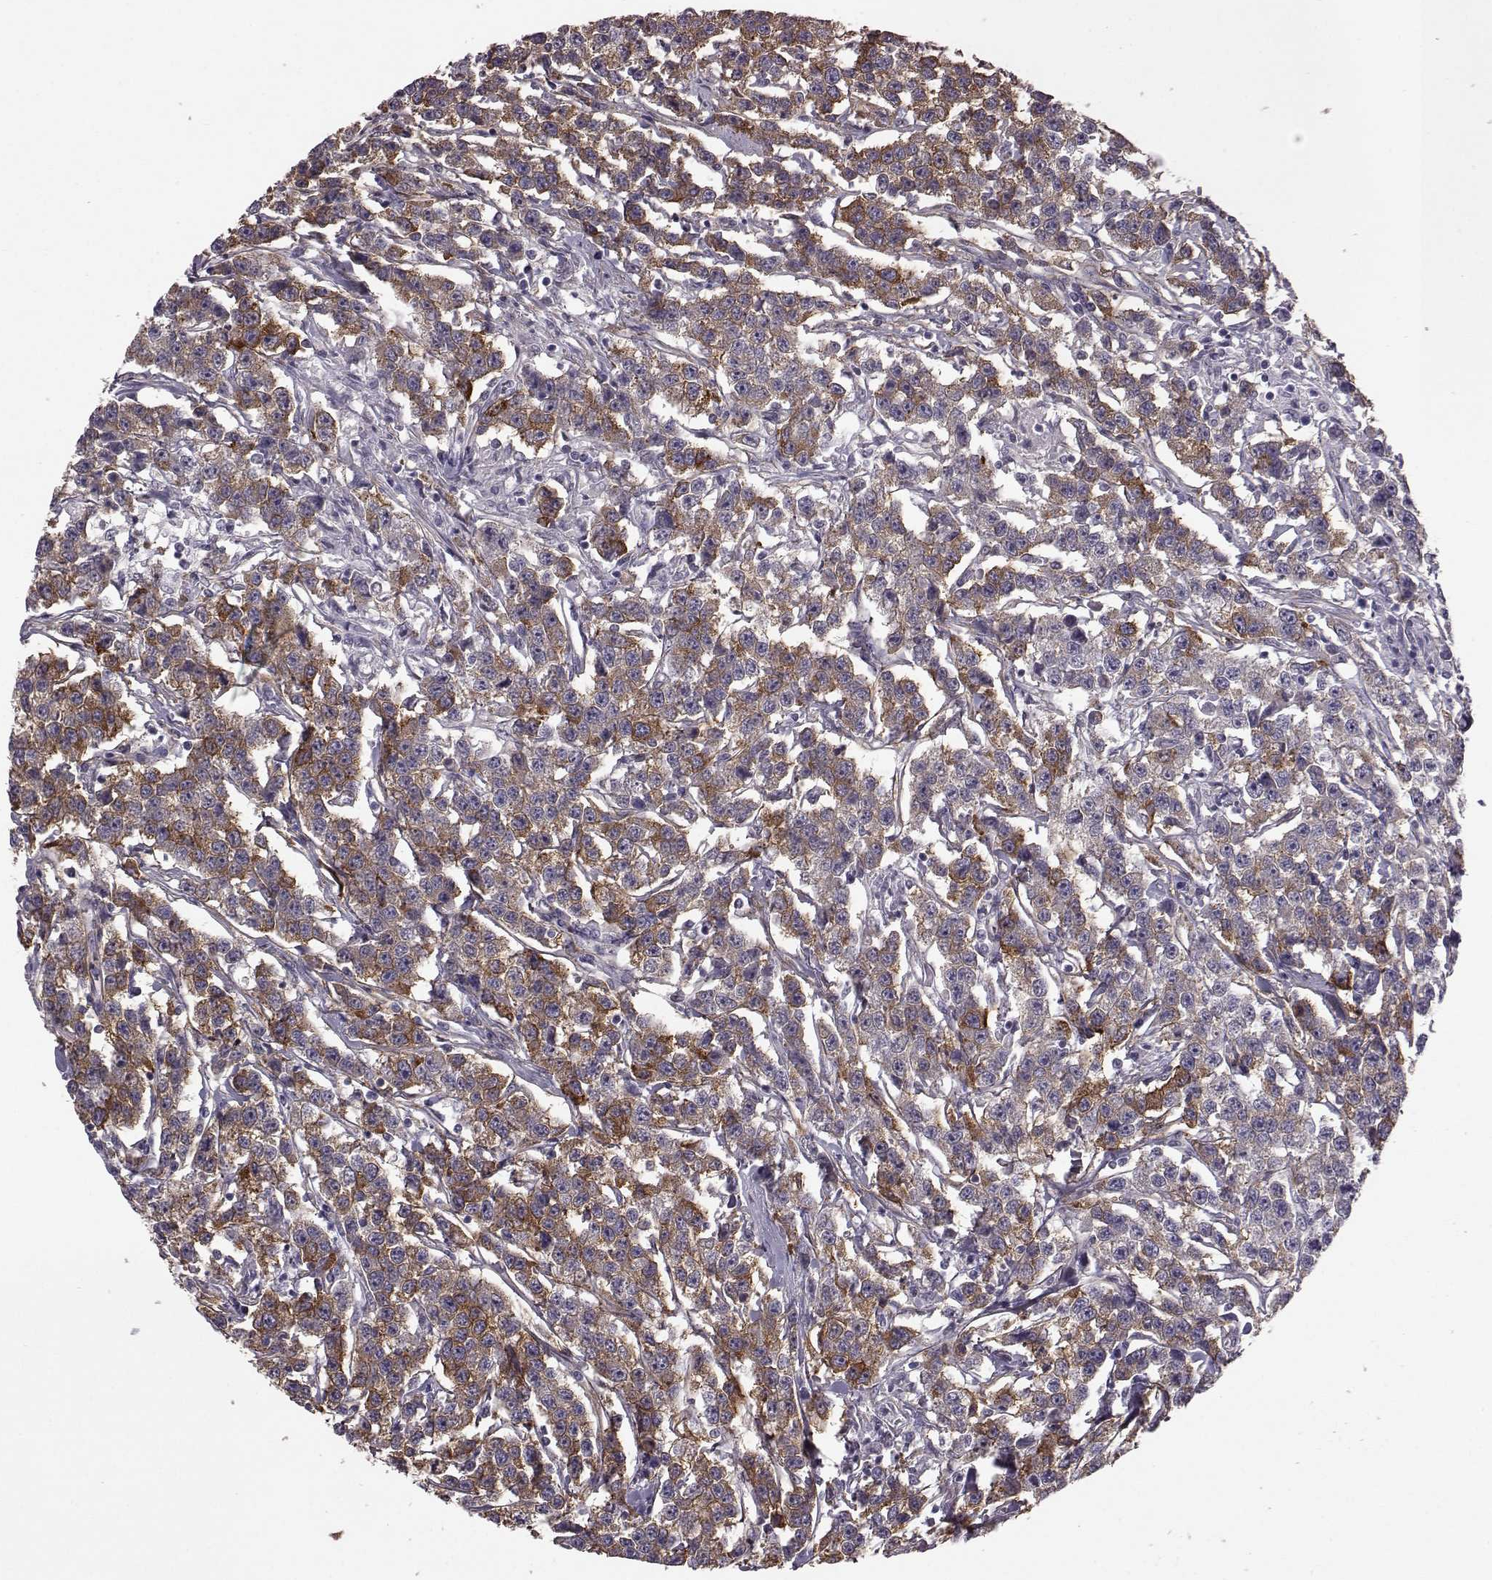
{"staining": {"intensity": "moderate", "quantity": "25%-75%", "location": "cytoplasmic/membranous"}, "tissue": "testis cancer", "cell_type": "Tumor cells", "image_type": "cancer", "snomed": [{"axis": "morphology", "description": "Seminoma, NOS"}, {"axis": "topography", "description": "Testis"}], "caption": "IHC (DAB) staining of testis seminoma shows moderate cytoplasmic/membranous protein expression in about 25%-75% of tumor cells.", "gene": "GRK1", "patient": {"sex": "male", "age": 59}}